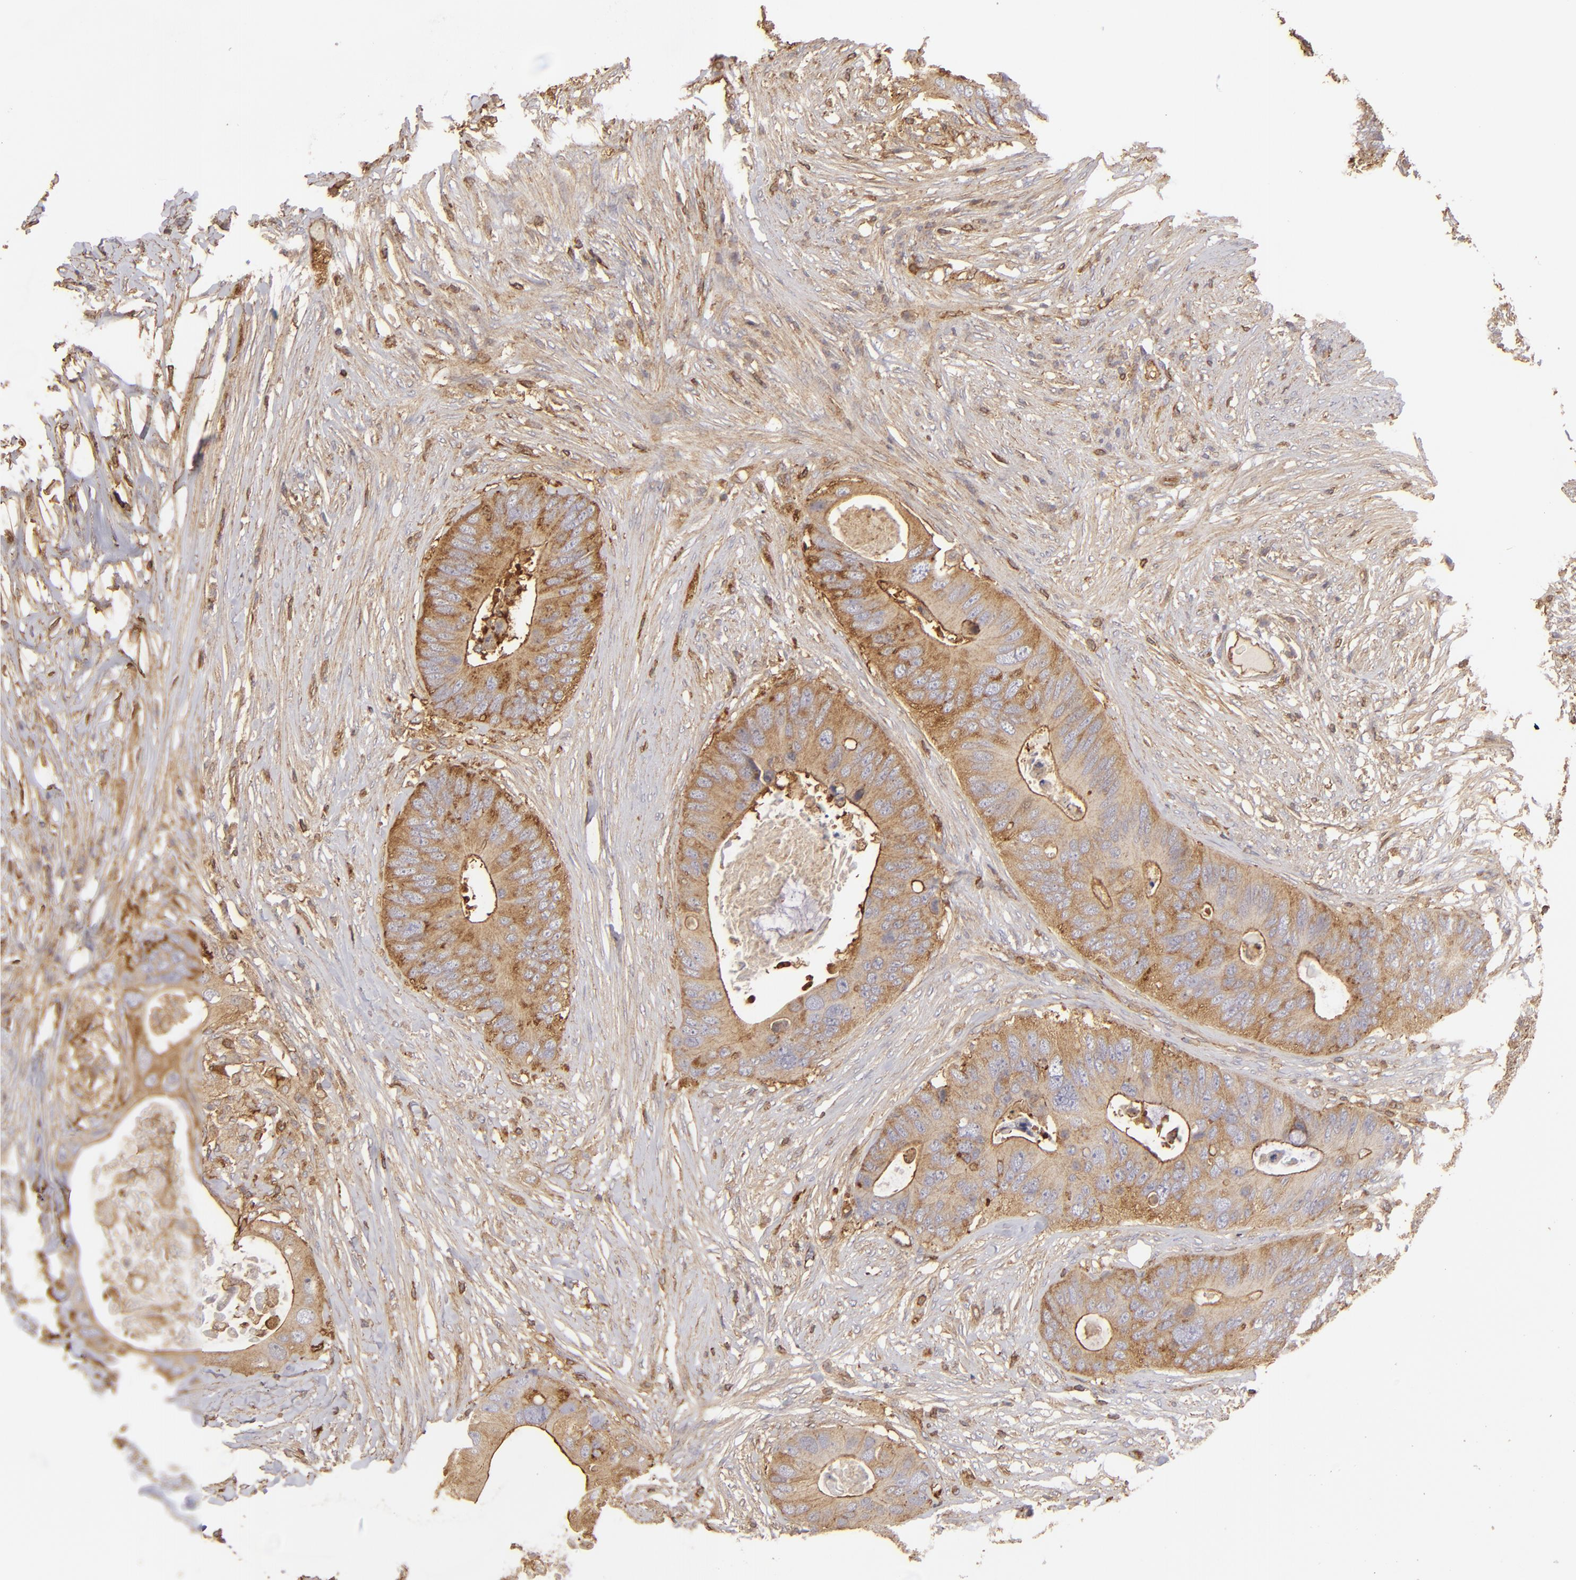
{"staining": {"intensity": "moderate", "quantity": ">75%", "location": "cytoplasmic/membranous"}, "tissue": "colorectal cancer", "cell_type": "Tumor cells", "image_type": "cancer", "snomed": [{"axis": "morphology", "description": "Adenocarcinoma, NOS"}, {"axis": "topography", "description": "Colon"}], "caption": "This is a histology image of IHC staining of adenocarcinoma (colorectal), which shows moderate expression in the cytoplasmic/membranous of tumor cells.", "gene": "ACTB", "patient": {"sex": "male", "age": 71}}